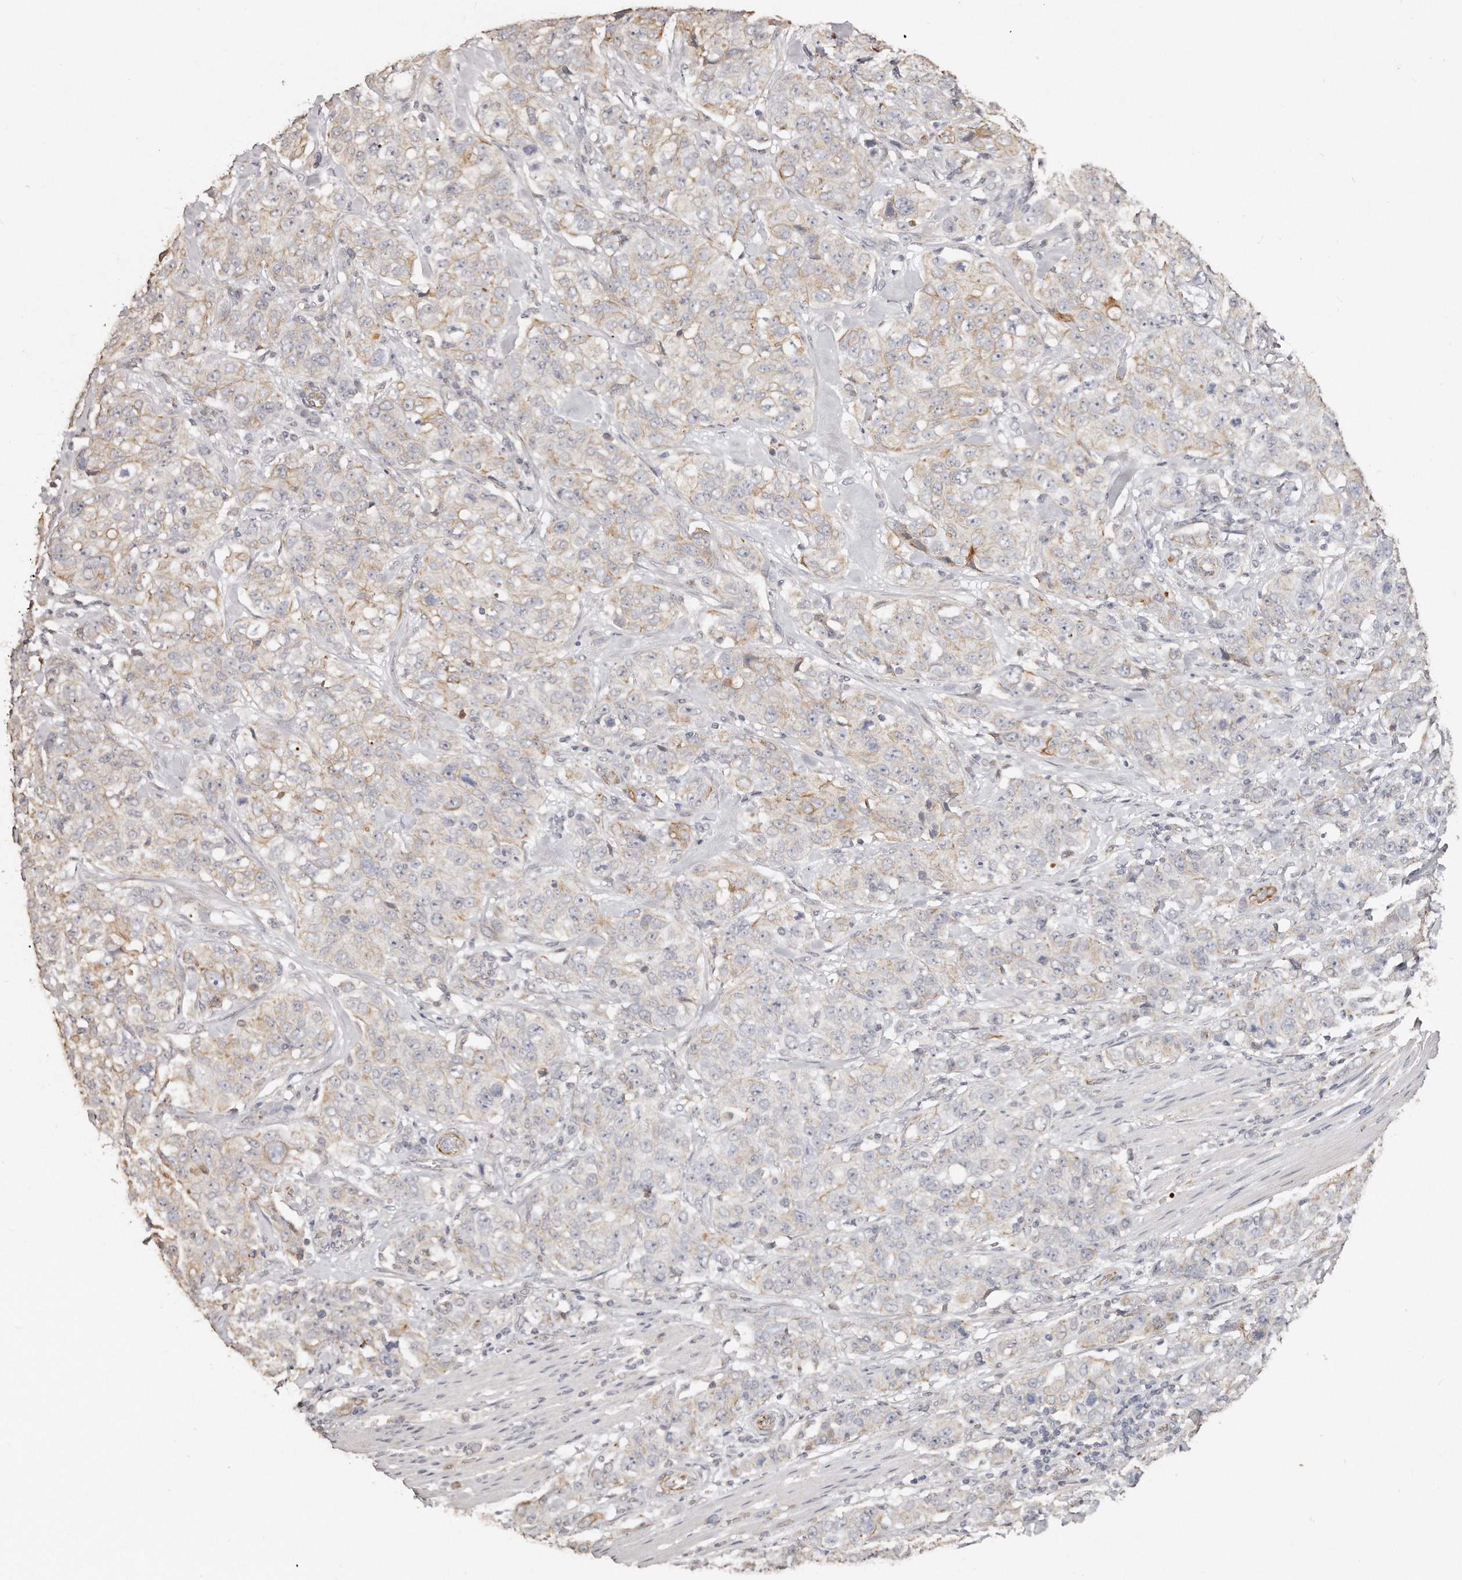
{"staining": {"intensity": "weak", "quantity": "<25%", "location": "cytoplasmic/membranous"}, "tissue": "stomach cancer", "cell_type": "Tumor cells", "image_type": "cancer", "snomed": [{"axis": "morphology", "description": "Adenocarcinoma, NOS"}, {"axis": "topography", "description": "Stomach"}], "caption": "IHC of adenocarcinoma (stomach) displays no staining in tumor cells. The staining is performed using DAB brown chromogen with nuclei counter-stained in using hematoxylin.", "gene": "ZYG11A", "patient": {"sex": "male", "age": 48}}